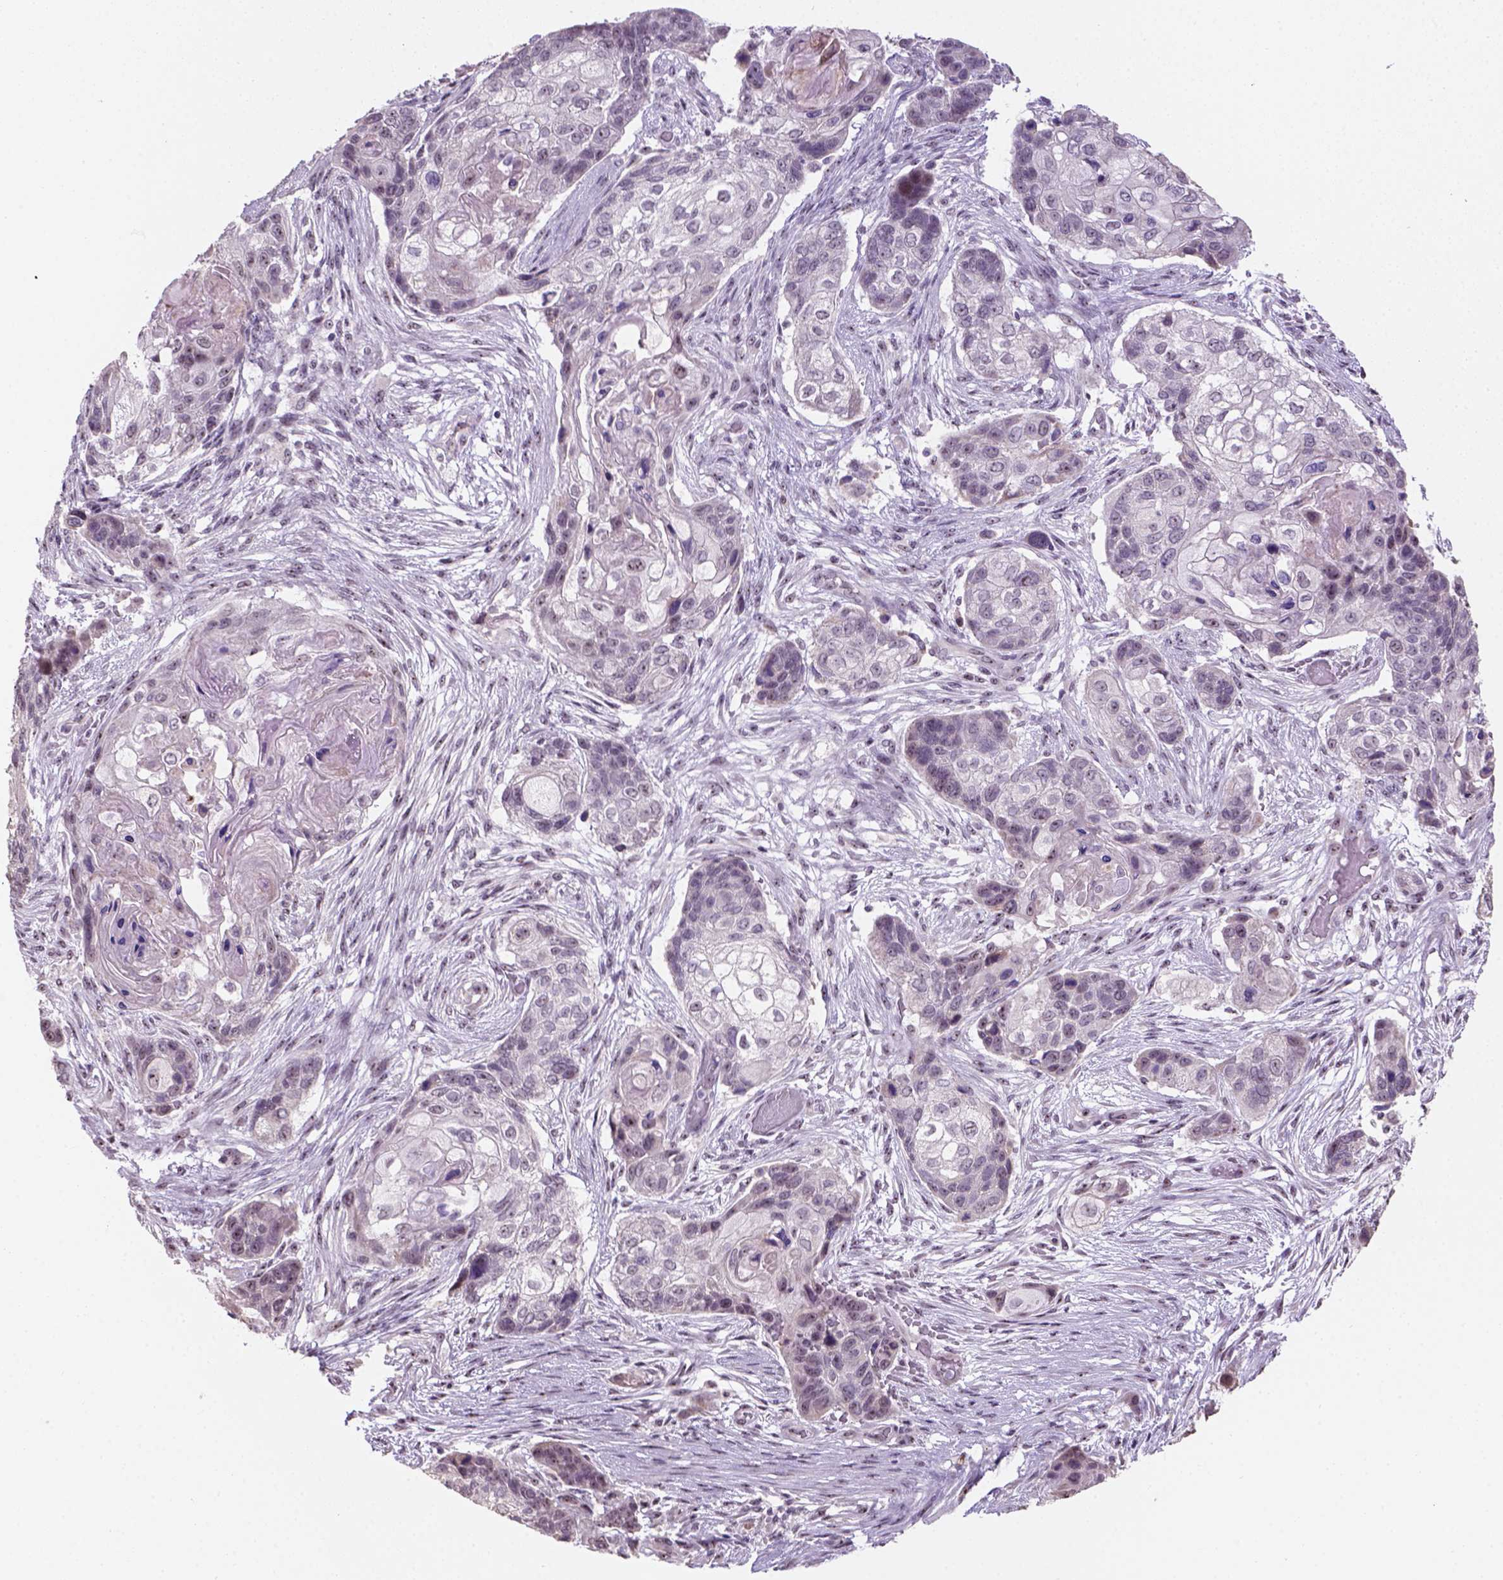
{"staining": {"intensity": "negative", "quantity": "none", "location": "none"}, "tissue": "lung cancer", "cell_type": "Tumor cells", "image_type": "cancer", "snomed": [{"axis": "morphology", "description": "Squamous cell carcinoma, NOS"}, {"axis": "topography", "description": "Lung"}], "caption": "Tumor cells show no significant protein positivity in lung squamous cell carcinoma.", "gene": "DDX50", "patient": {"sex": "male", "age": 69}}